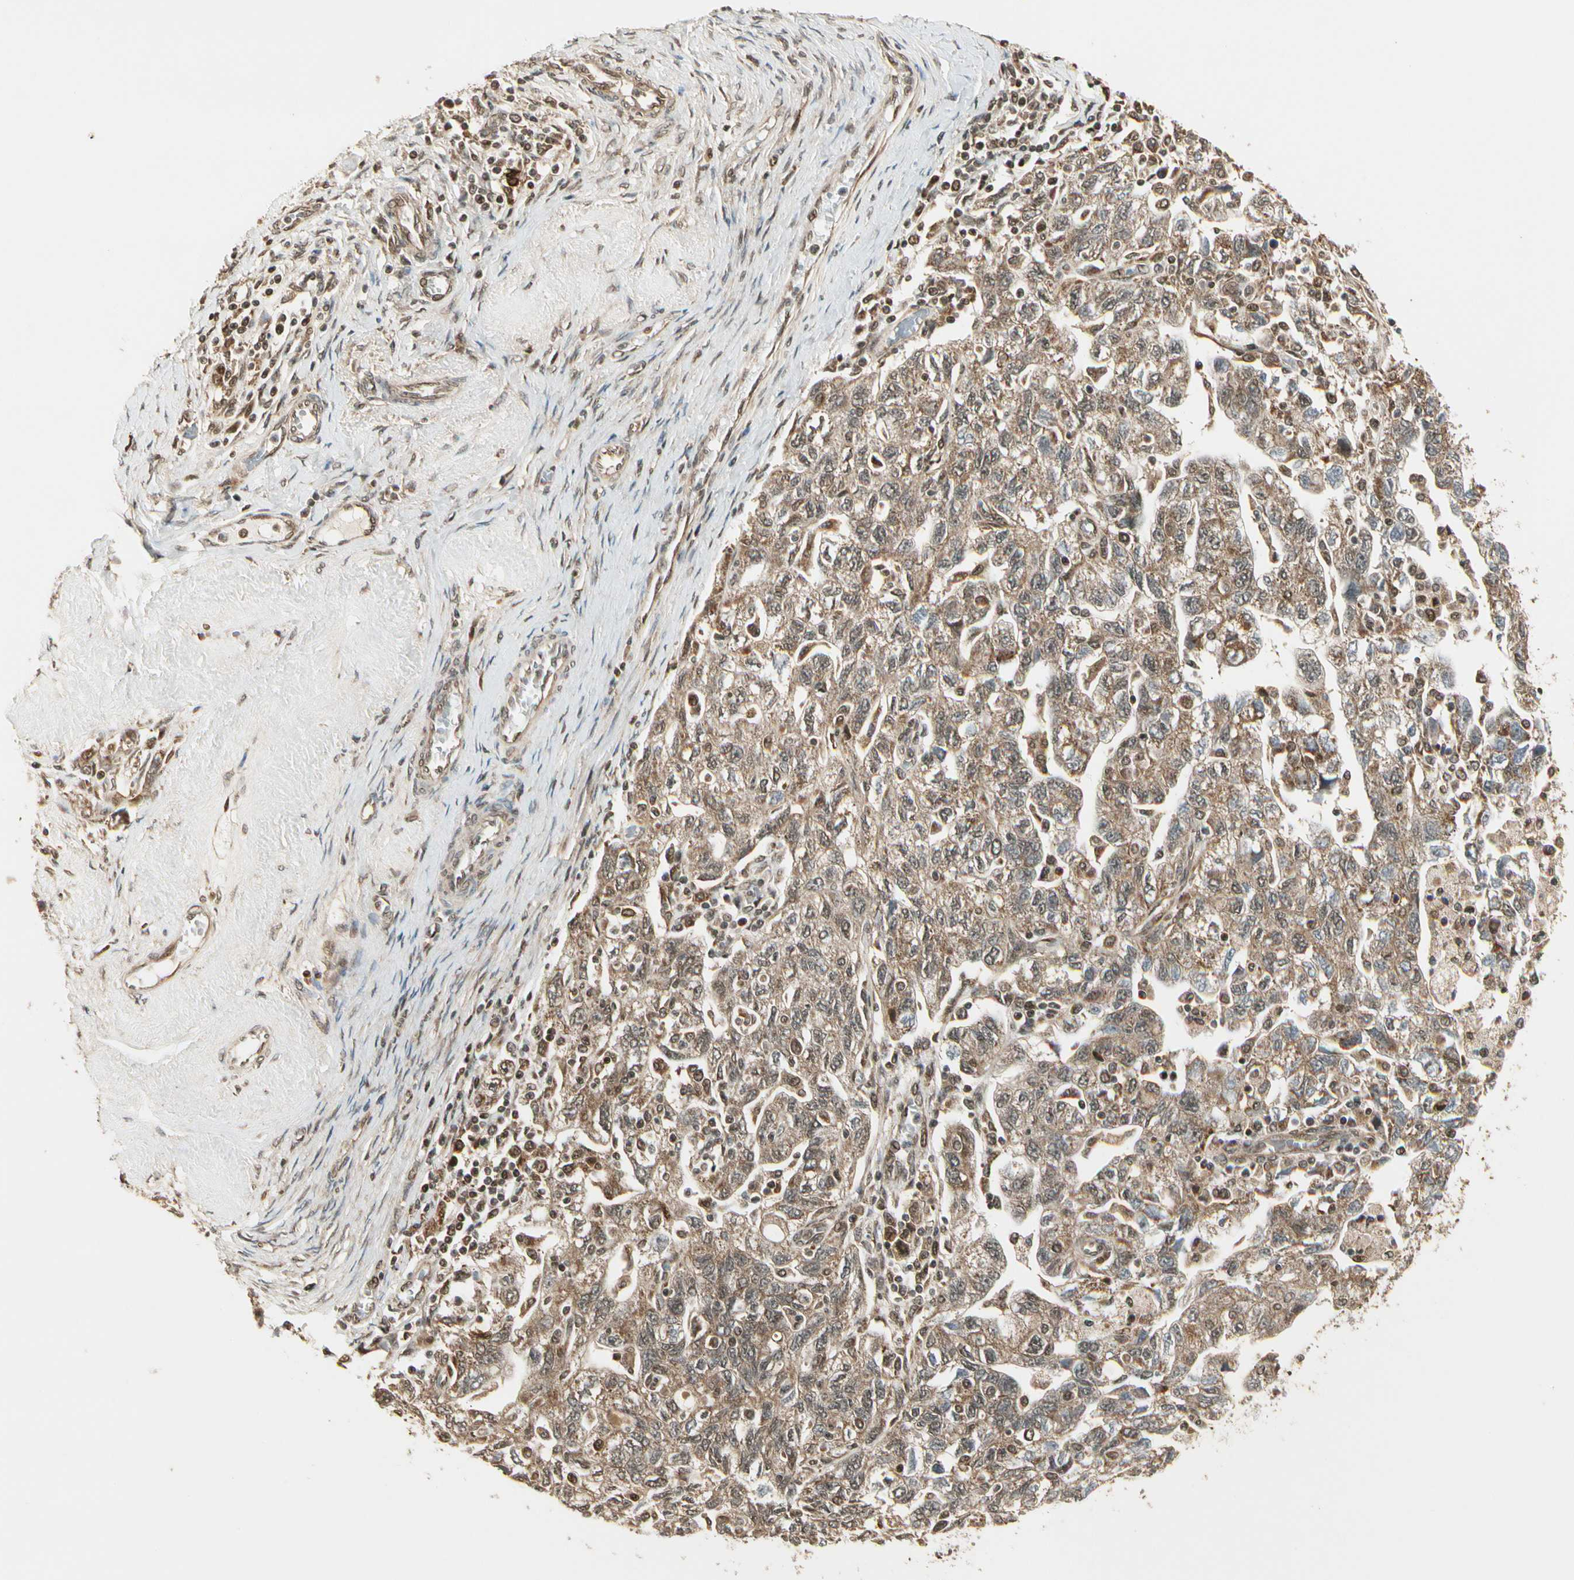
{"staining": {"intensity": "moderate", "quantity": ">75%", "location": "cytoplasmic/membranous"}, "tissue": "ovarian cancer", "cell_type": "Tumor cells", "image_type": "cancer", "snomed": [{"axis": "morphology", "description": "Carcinoma, NOS"}, {"axis": "morphology", "description": "Cystadenocarcinoma, serous, NOS"}, {"axis": "topography", "description": "Ovary"}], "caption": "Immunohistochemistry (IHC) of human ovarian carcinoma displays medium levels of moderate cytoplasmic/membranous positivity in about >75% of tumor cells.", "gene": "GLUL", "patient": {"sex": "female", "age": 69}}